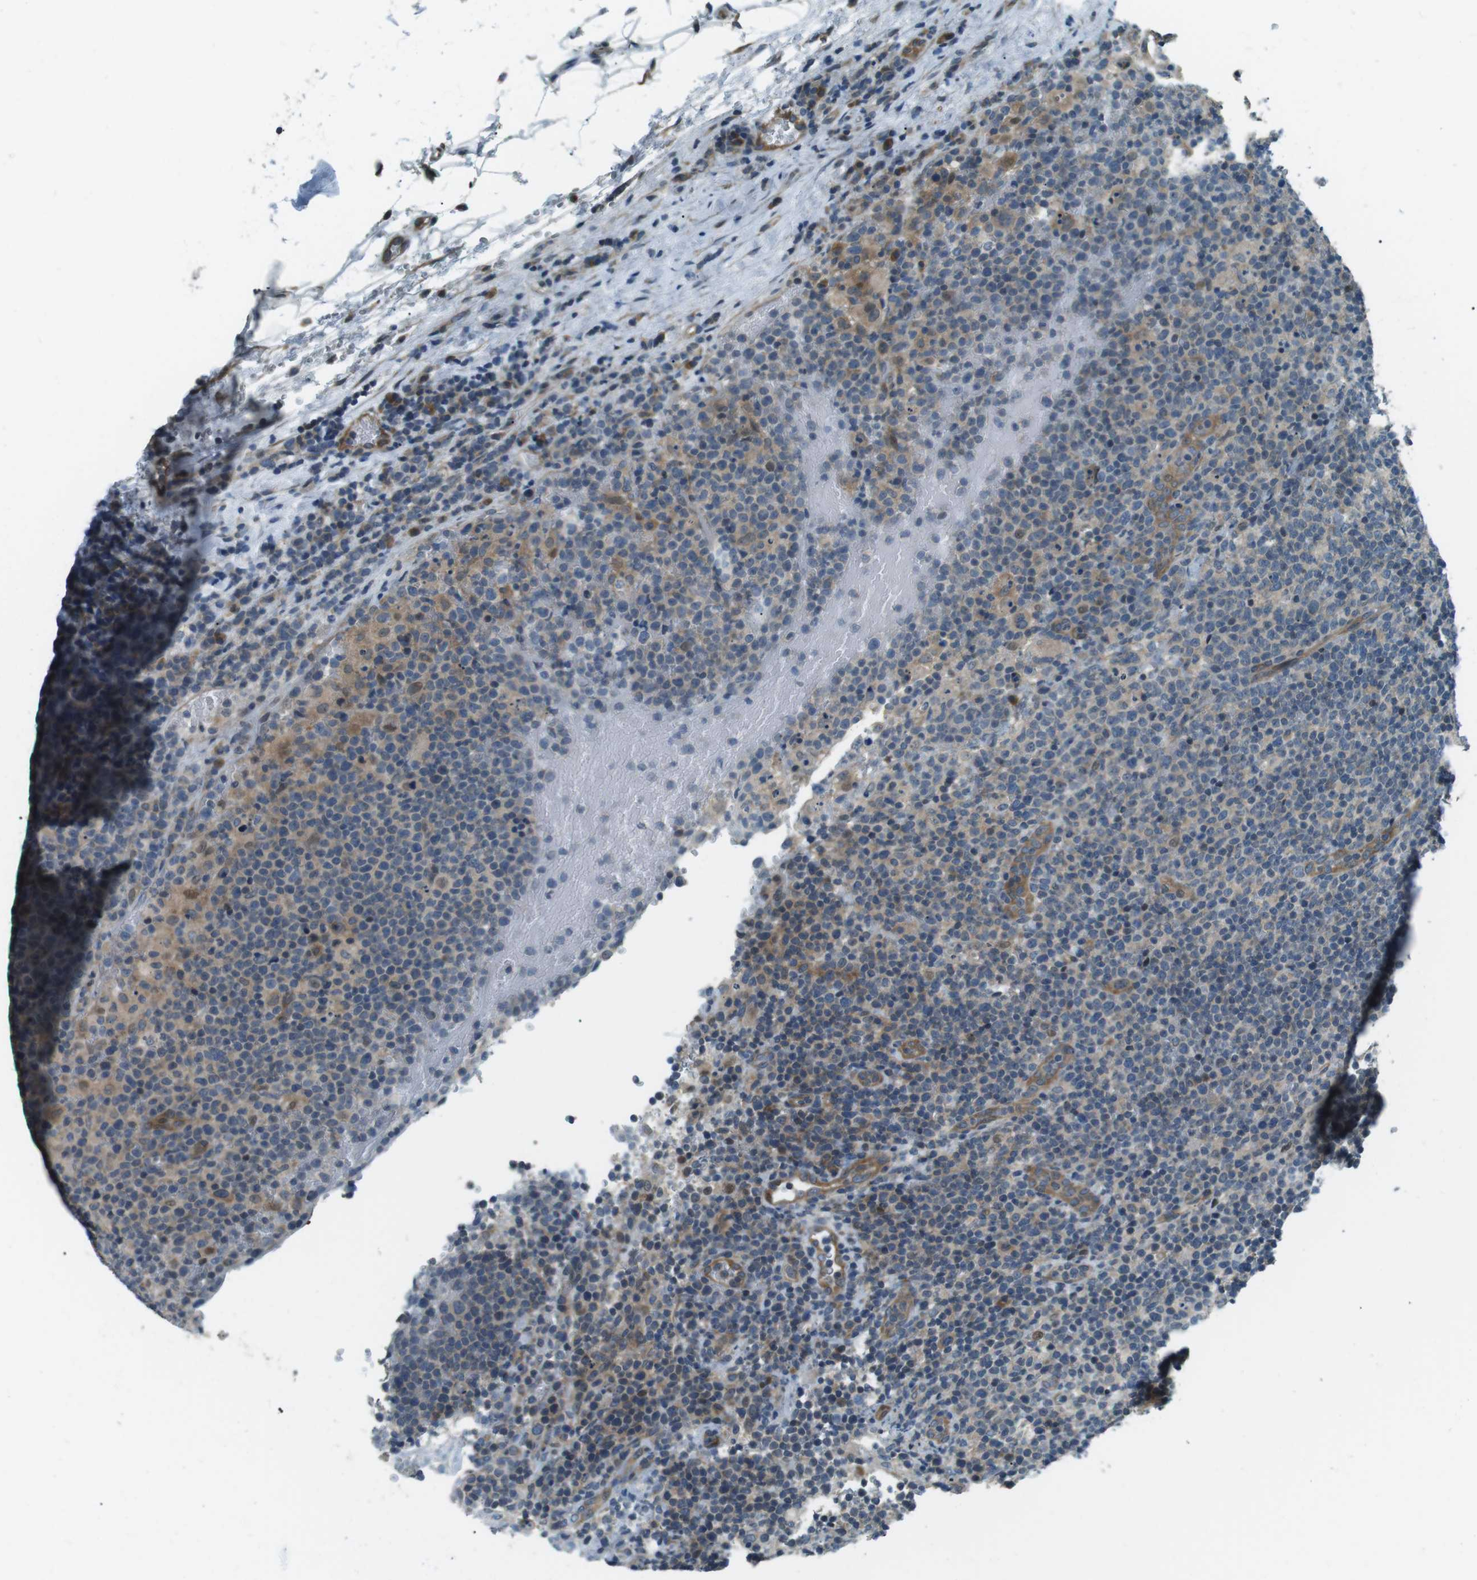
{"staining": {"intensity": "weak", "quantity": "<25%", "location": "cytoplasmic/membranous"}, "tissue": "lymphoma", "cell_type": "Tumor cells", "image_type": "cancer", "snomed": [{"axis": "morphology", "description": "Malignant lymphoma, non-Hodgkin's type, High grade"}, {"axis": "topography", "description": "Lymph node"}], "caption": "An immunohistochemistry micrograph of malignant lymphoma, non-Hodgkin's type (high-grade) is shown. There is no staining in tumor cells of malignant lymphoma, non-Hodgkin's type (high-grade). The staining was performed using DAB to visualize the protein expression in brown, while the nuclei were stained in blue with hematoxylin (Magnification: 20x).", "gene": "TMEM74", "patient": {"sex": "male", "age": 61}}